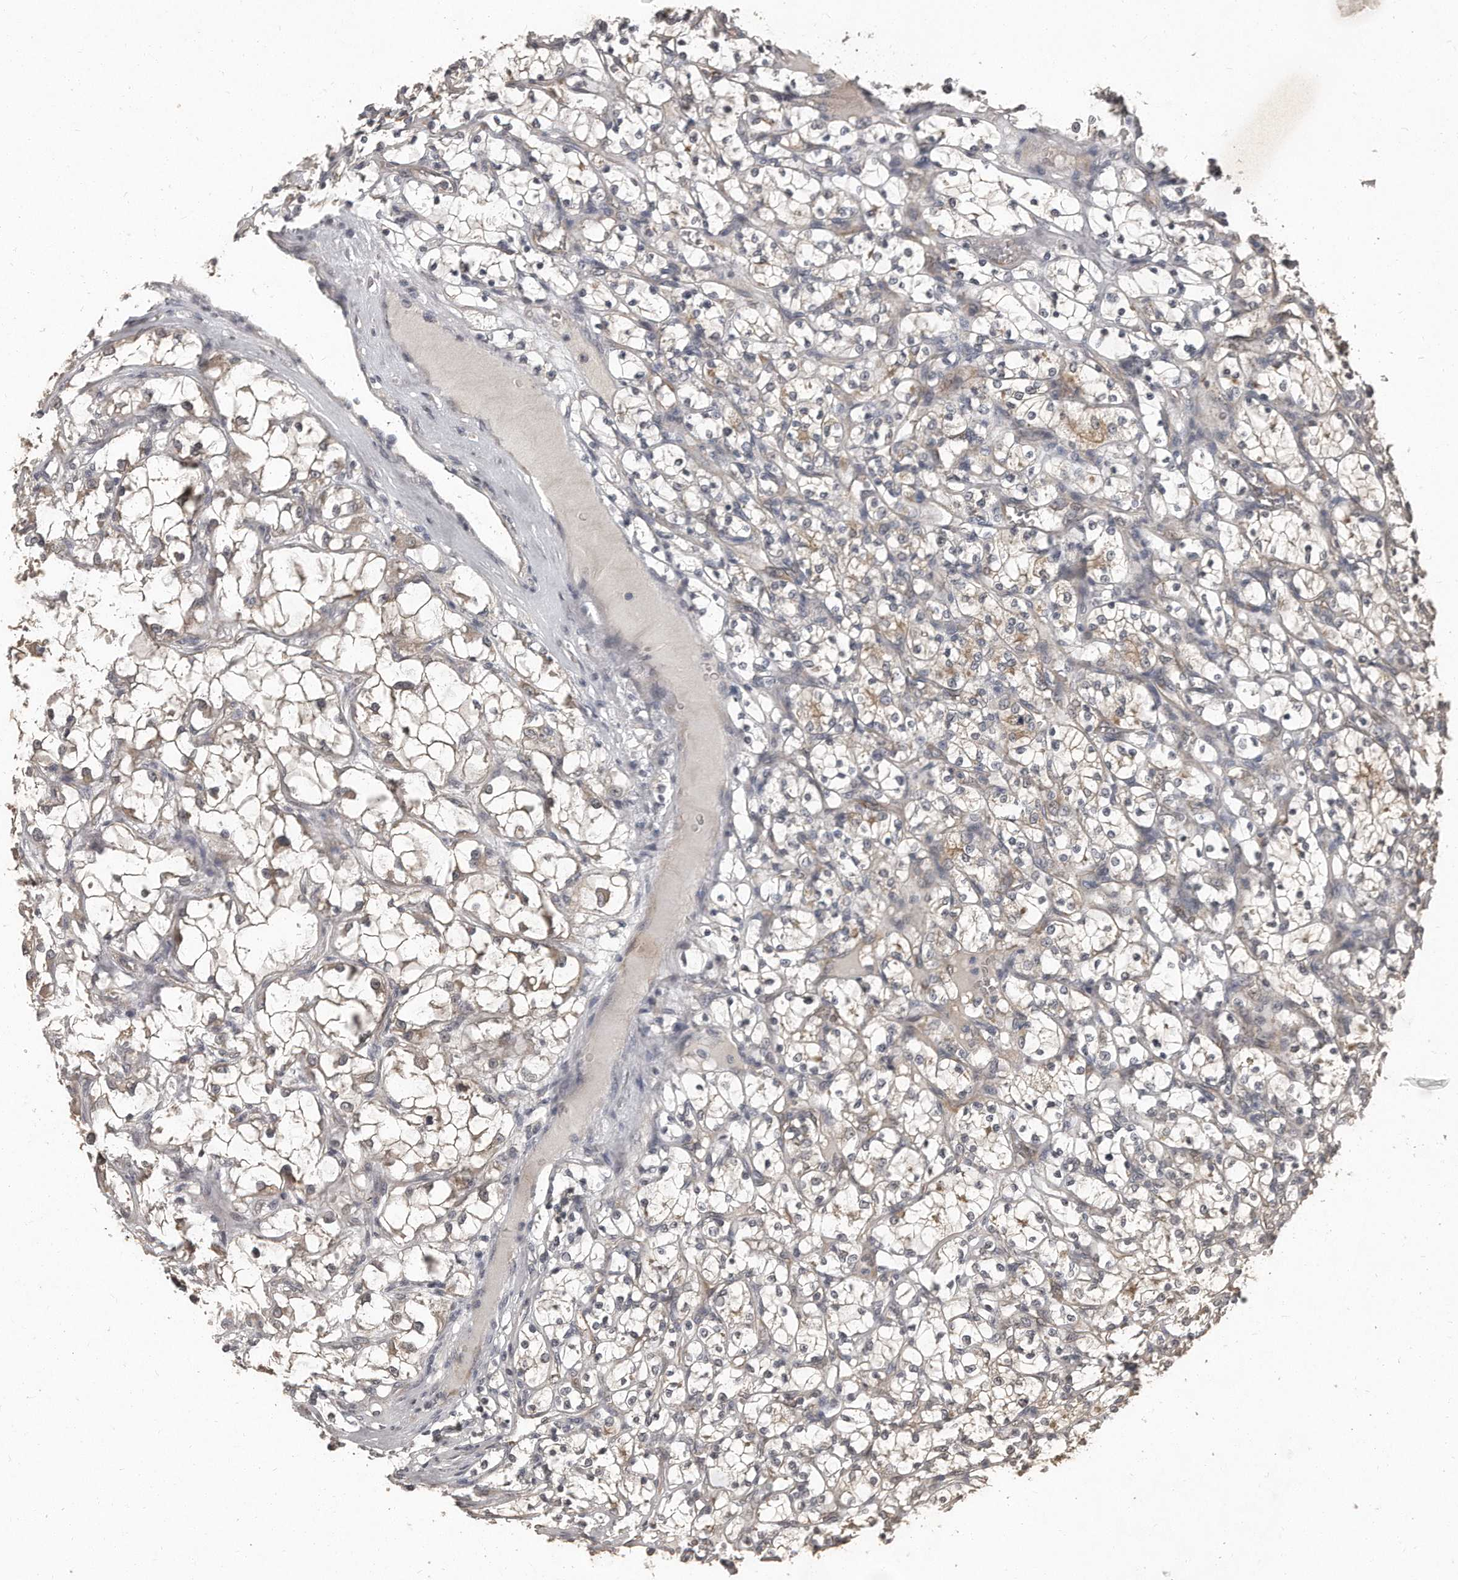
{"staining": {"intensity": "weak", "quantity": "<25%", "location": "cytoplasmic/membranous"}, "tissue": "renal cancer", "cell_type": "Tumor cells", "image_type": "cancer", "snomed": [{"axis": "morphology", "description": "Adenocarcinoma, NOS"}, {"axis": "topography", "description": "Kidney"}], "caption": "Adenocarcinoma (renal) stained for a protein using immunohistochemistry demonstrates no positivity tumor cells.", "gene": "GRB10", "patient": {"sex": "female", "age": 69}}